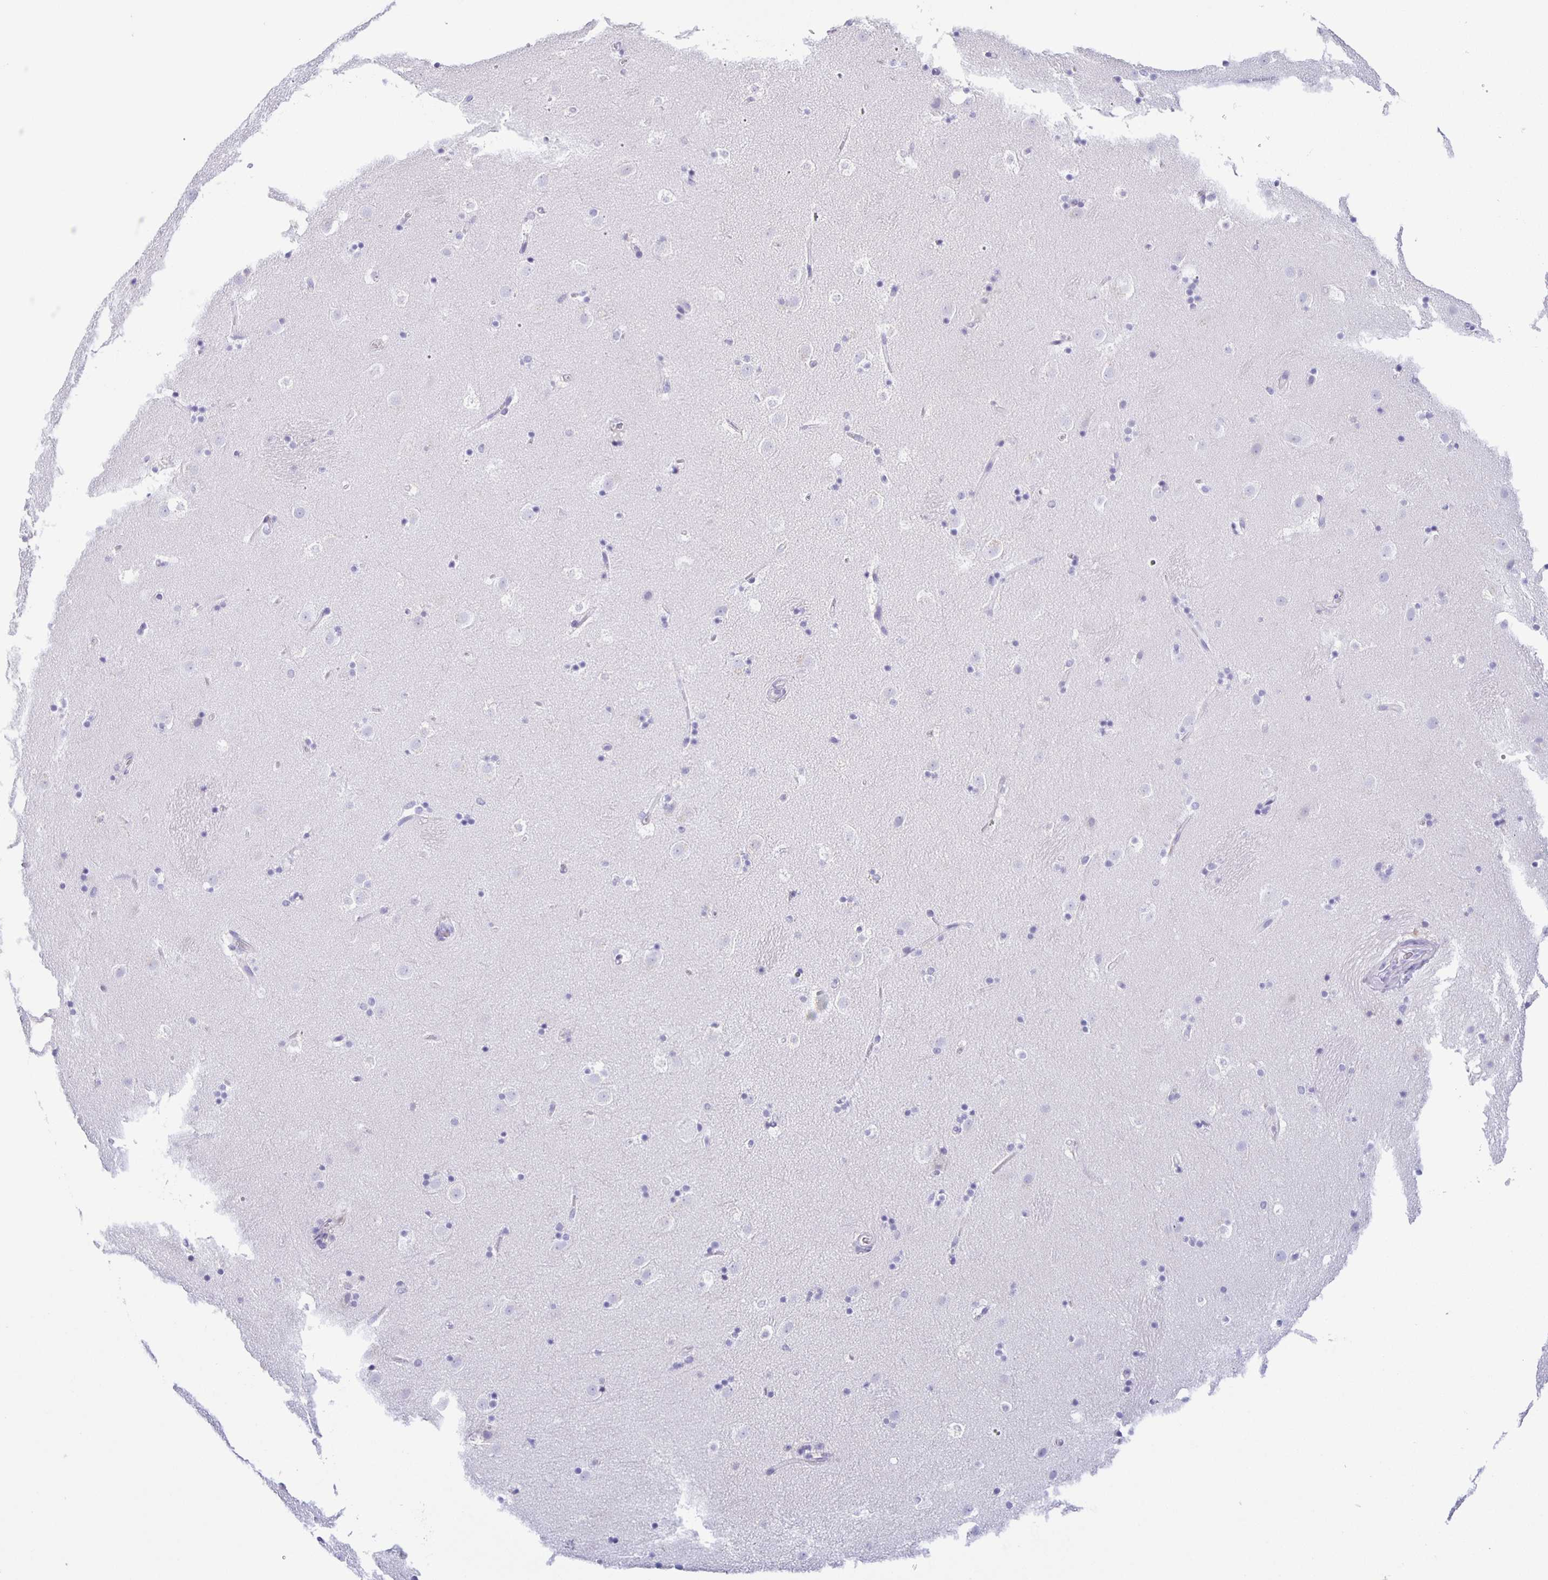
{"staining": {"intensity": "negative", "quantity": "none", "location": "none"}, "tissue": "caudate", "cell_type": "Glial cells", "image_type": "normal", "snomed": [{"axis": "morphology", "description": "Normal tissue, NOS"}, {"axis": "topography", "description": "Lateral ventricle wall"}], "caption": "This micrograph is of unremarkable caudate stained with immunohistochemistry to label a protein in brown with the nuclei are counter-stained blue. There is no expression in glial cells. Nuclei are stained in blue.", "gene": "TGIF2LX", "patient": {"sex": "male", "age": 37}}